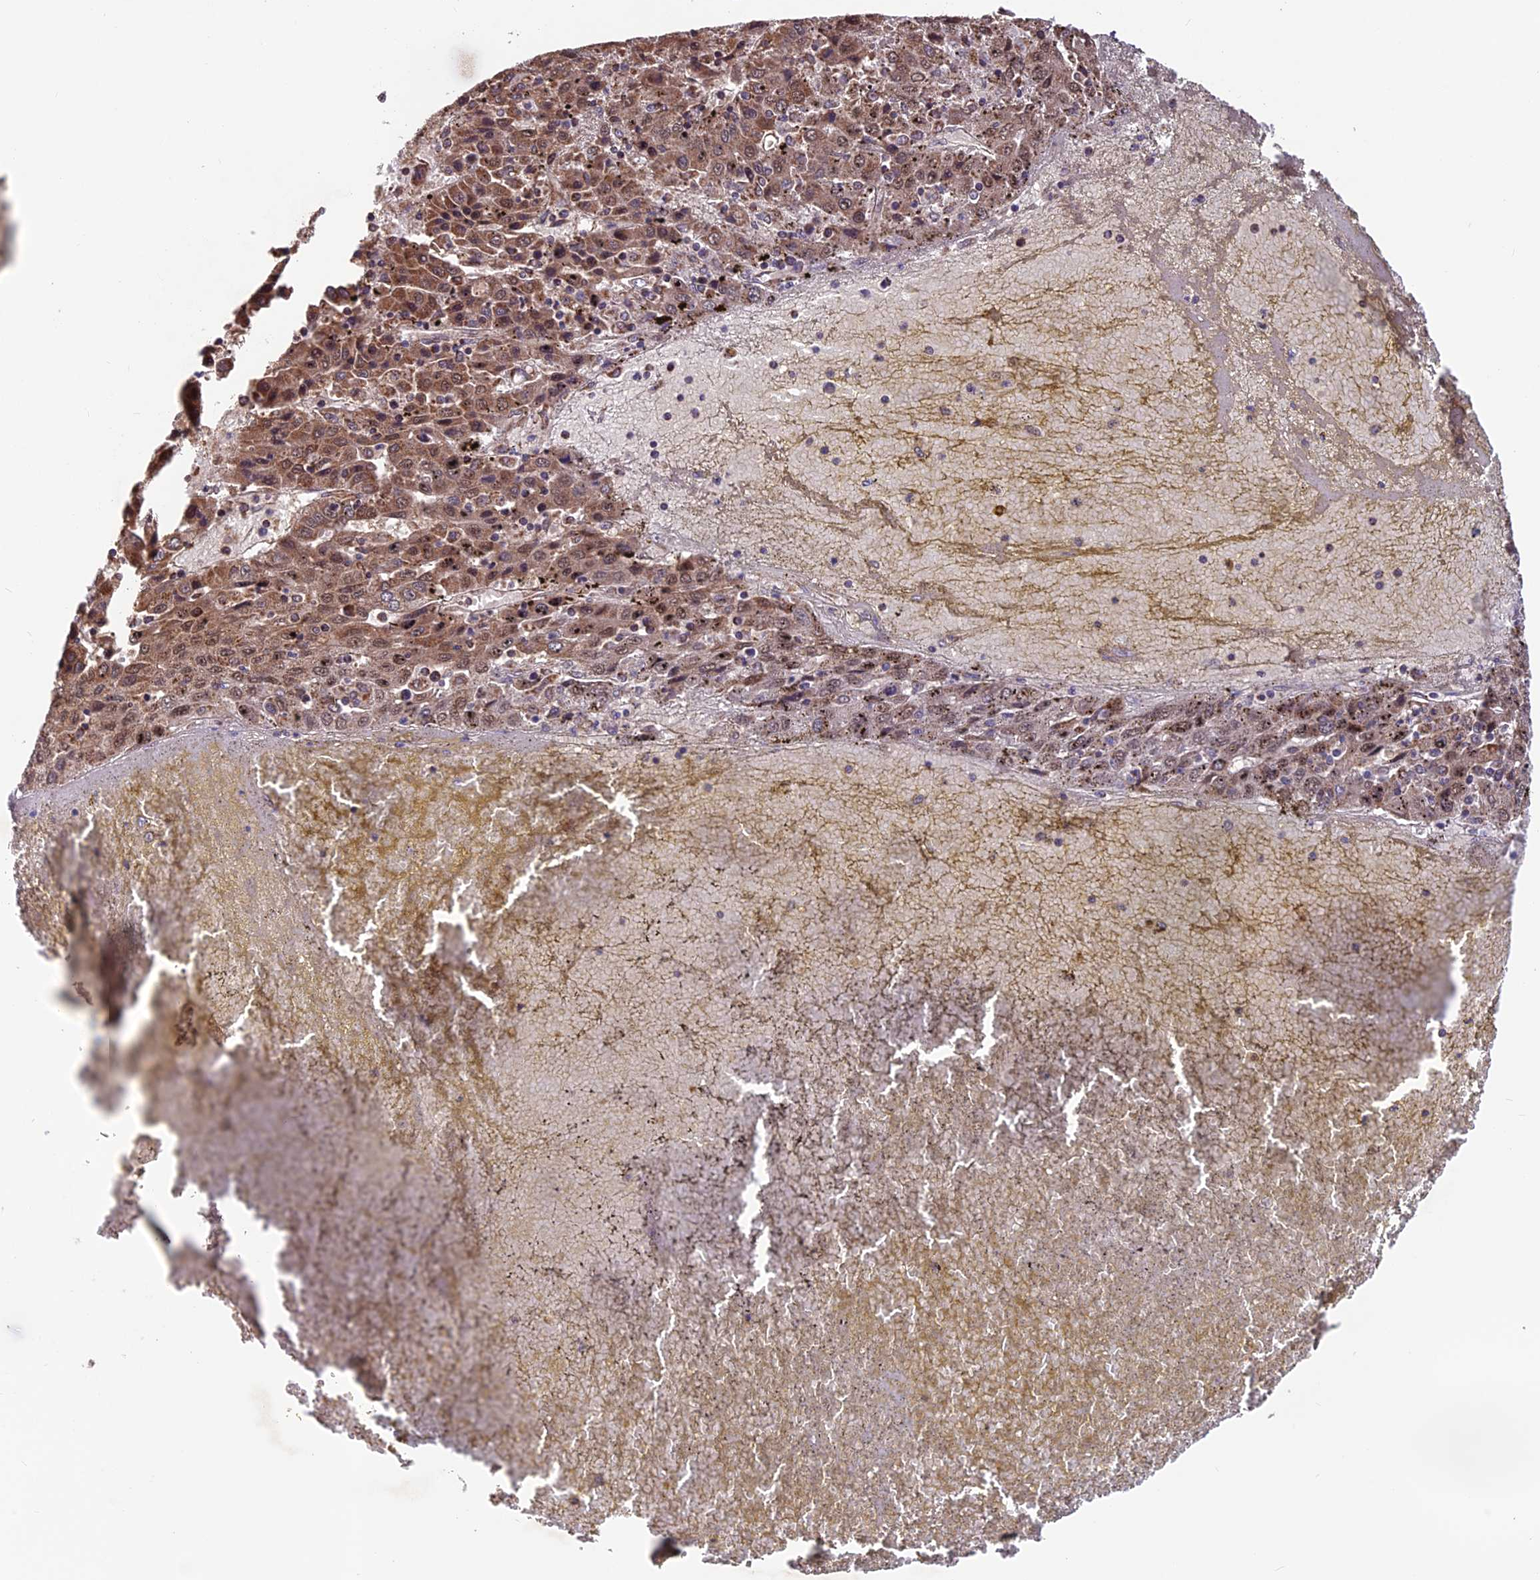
{"staining": {"intensity": "moderate", "quantity": ">75%", "location": "cytoplasmic/membranous"}, "tissue": "liver cancer", "cell_type": "Tumor cells", "image_type": "cancer", "snomed": [{"axis": "morphology", "description": "Carcinoma, Hepatocellular, NOS"}, {"axis": "topography", "description": "Liver"}], "caption": "Liver cancer was stained to show a protein in brown. There is medium levels of moderate cytoplasmic/membranous staining in about >75% of tumor cells.", "gene": "CCDC15", "patient": {"sex": "female", "age": 53}}